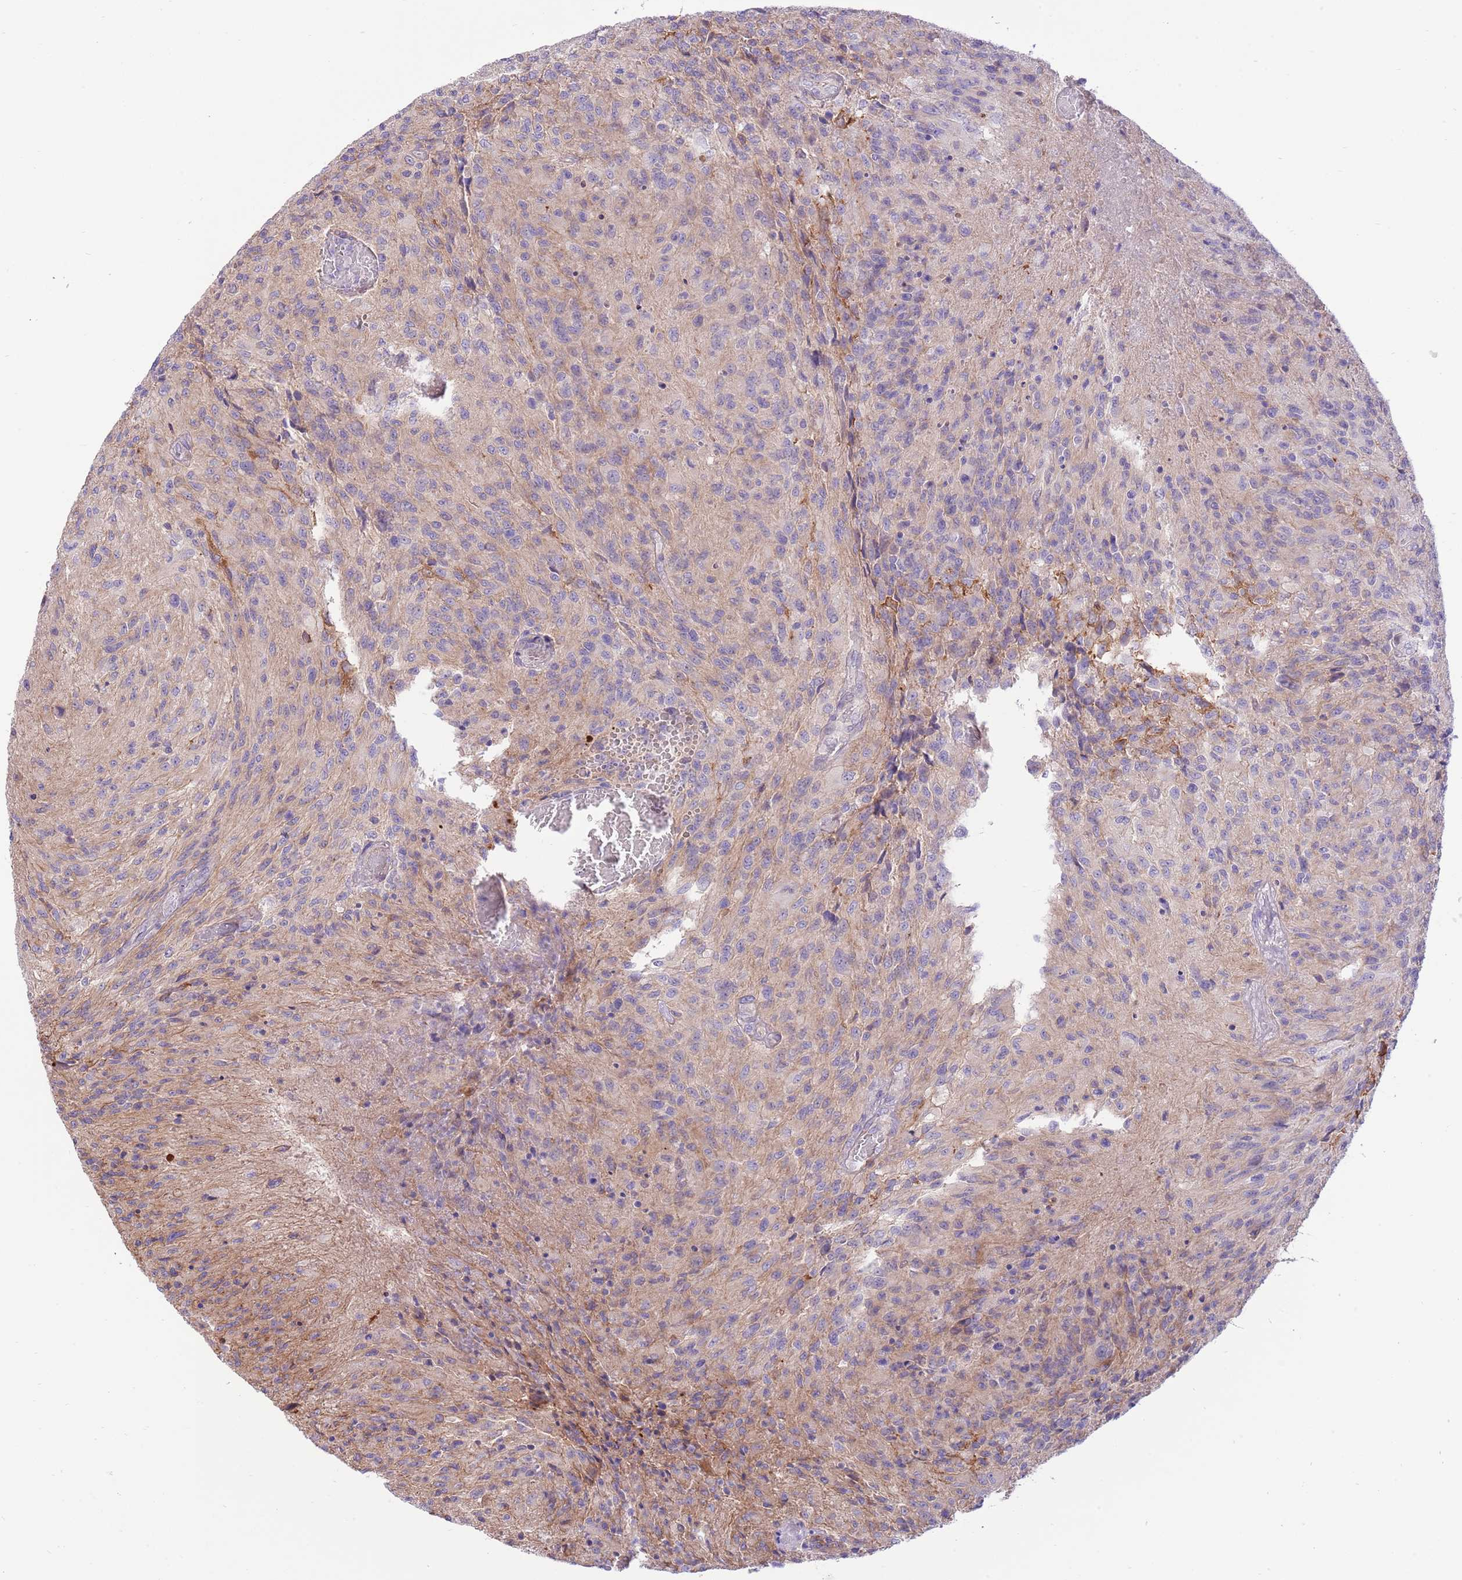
{"staining": {"intensity": "moderate", "quantity": "<25%", "location": "cytoplasmic/membranous"}, "tissue": "glioma", "cell_type": "Tumor cells", "image_type": "cancer", "snomed": [{"axis": "morphology", "description": "Normal tissue, NOS"}, {"axis": "morphology", "description": "Glioma, malignant, High grade"}, {"axis": "topography", "description": "Cerebral cortex"}], "caption": "The histopathology image displays staining of malignant high-grade glioma, revealing moderate cytoplasmic/membranous protein positivity (brown color) within tumor cells.", "gene": "ZC4H2", "patient": {"sex": "male", "age": 56}}